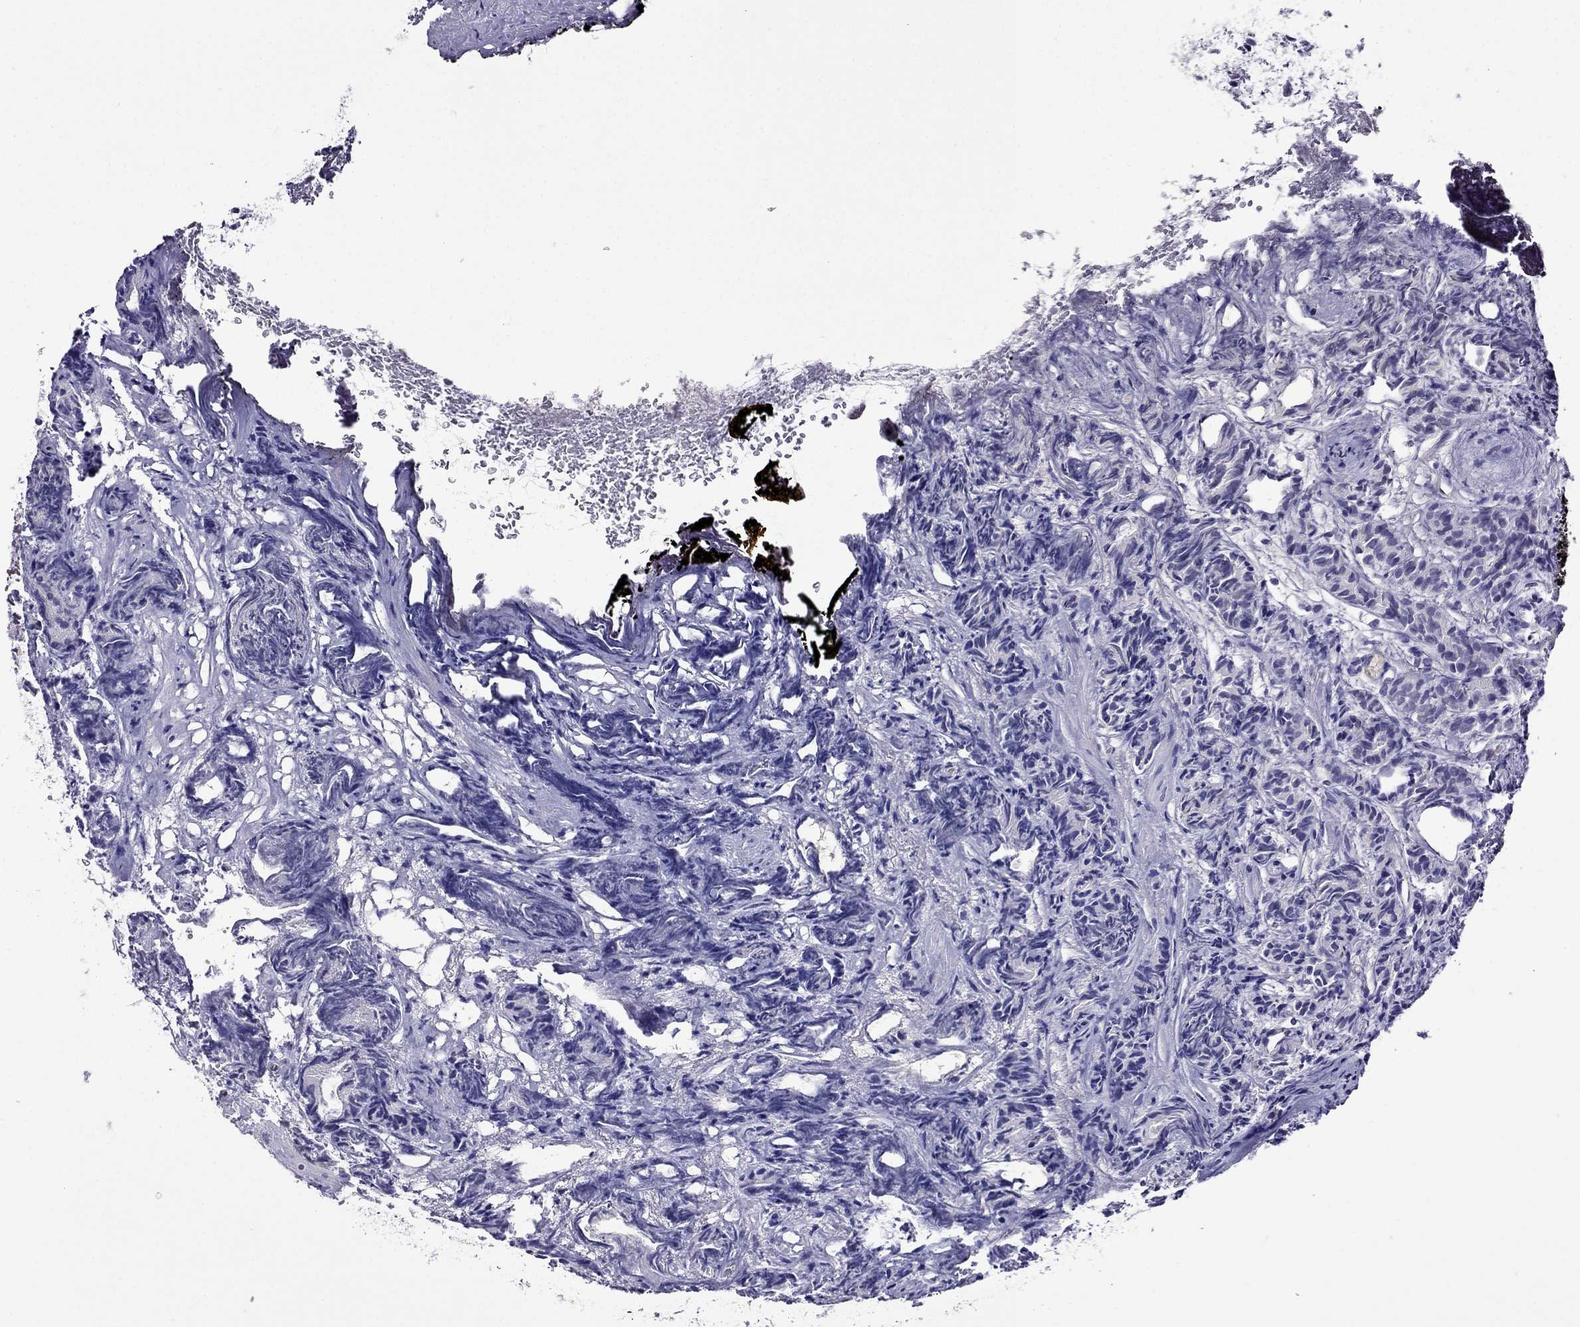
{"staining": {"intensity": "negative", "quantity": "none", "location": "none"}, "tissue": "prostate cancer", "cell_type": "Tumor cells", "image_type": "cancer", "snomed": [{"axis": "morphology", "description": "Adenocarcinoma, High grade"}, {"axis": "topography", "description": "Prostate"}], "caption": "Tumor cells show no significant protein positivity in prostate adenocarcinoma (high-grade).", "gene": "SPTBN4", "patient": {"sex": "male", "age": 84}}